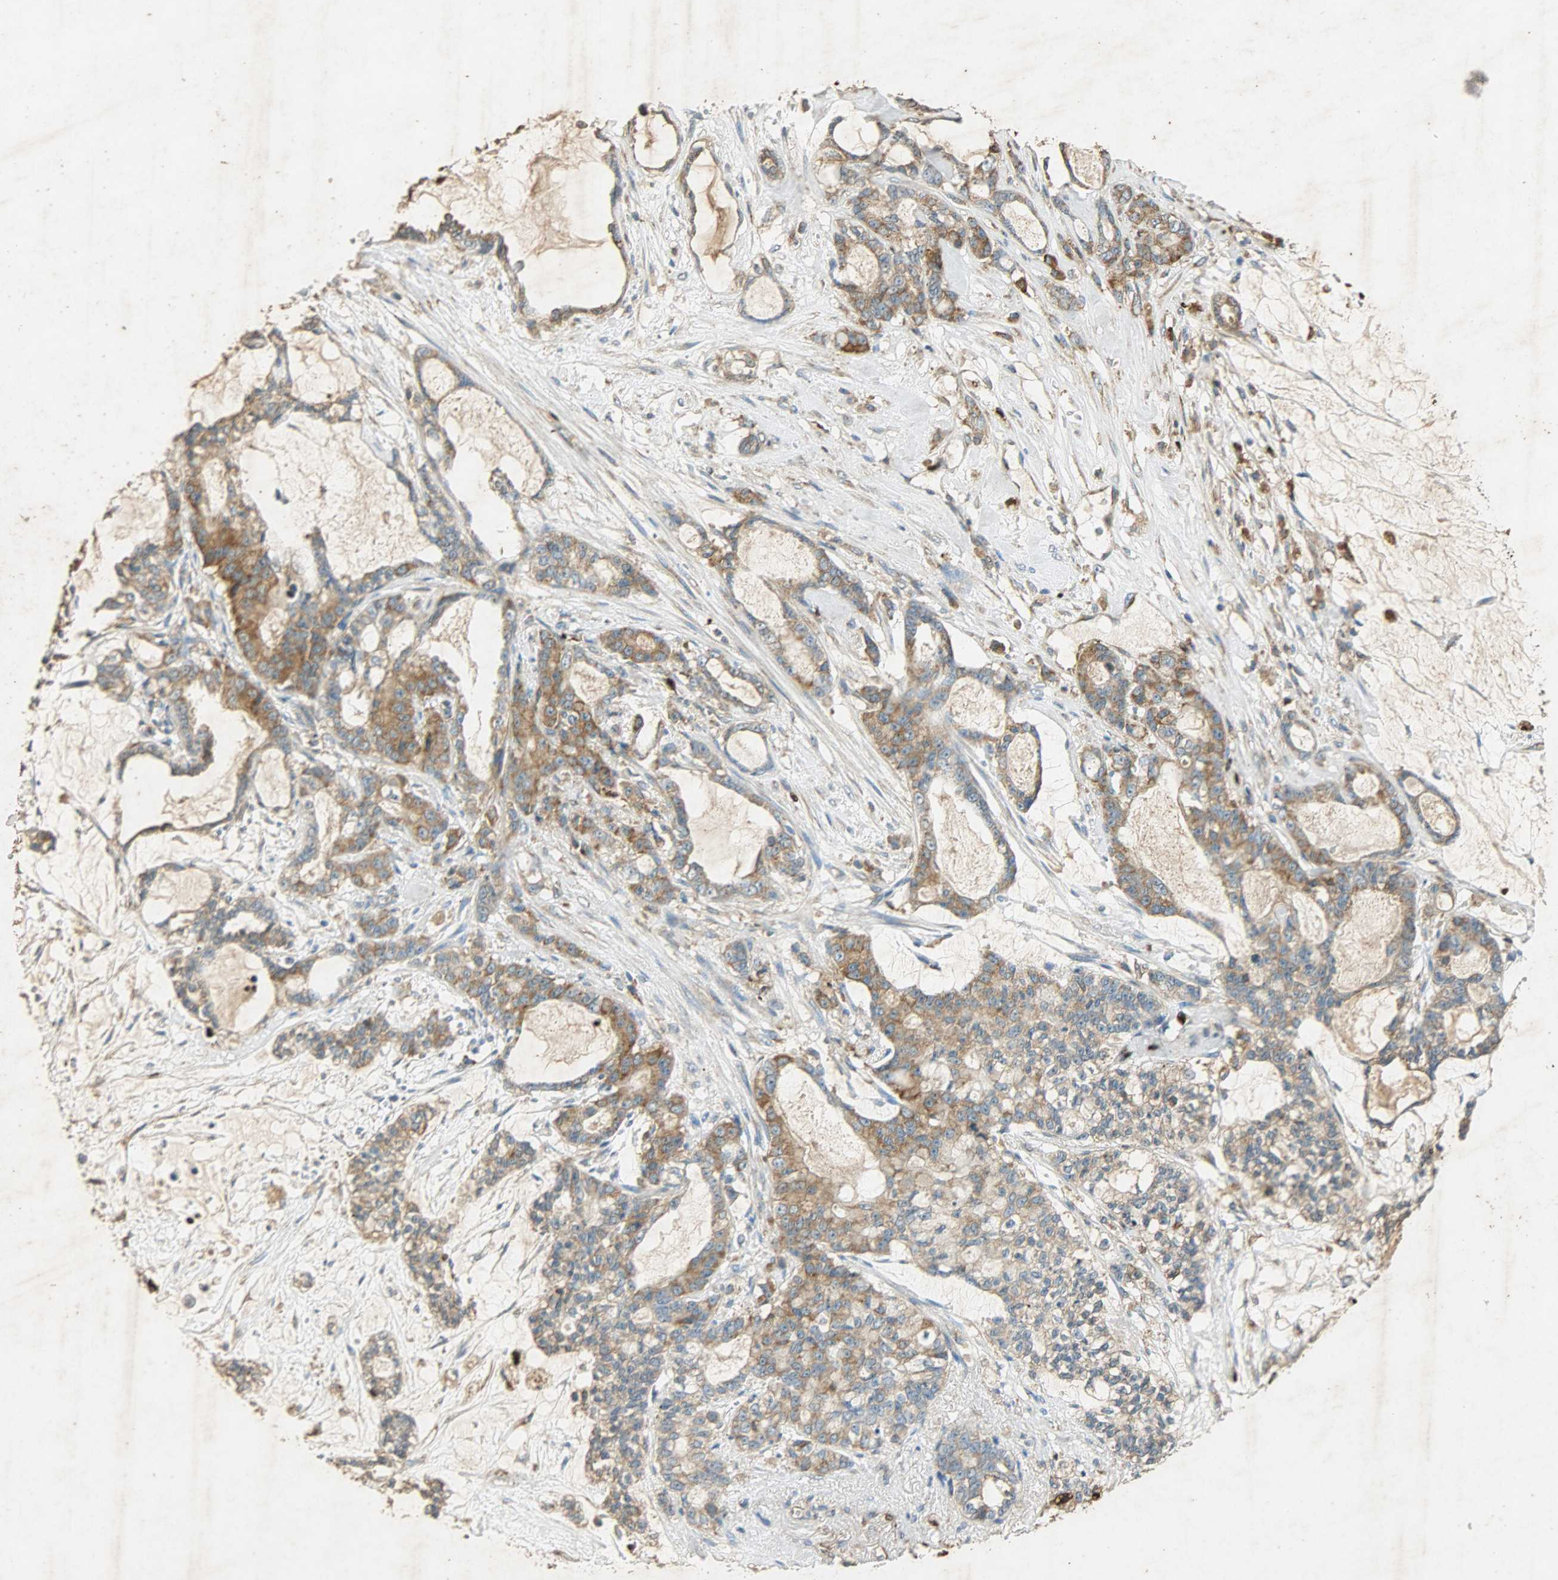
{"staining": {"intensity": "moderate", "quantity": ">75%", "location": "cytoplasmic/membranous"}, "tissue": "pancreatic cancer", "cell_type": "Tumor cells", "image_type": "cancer", "snomed": [{"axis": "morphology", "description": "Adenocarcinoma, NOS"}, {"axis": "topography", "description": "Pancreas"}], "caption": "This is an image of IHC staining of pancreatic adenocarcinoma, which shows moderate staining in the cytoplasmic/membranous of tumor cells.", "gene": "HSPA5", "patient": {"sex": "female", "age": 73}}